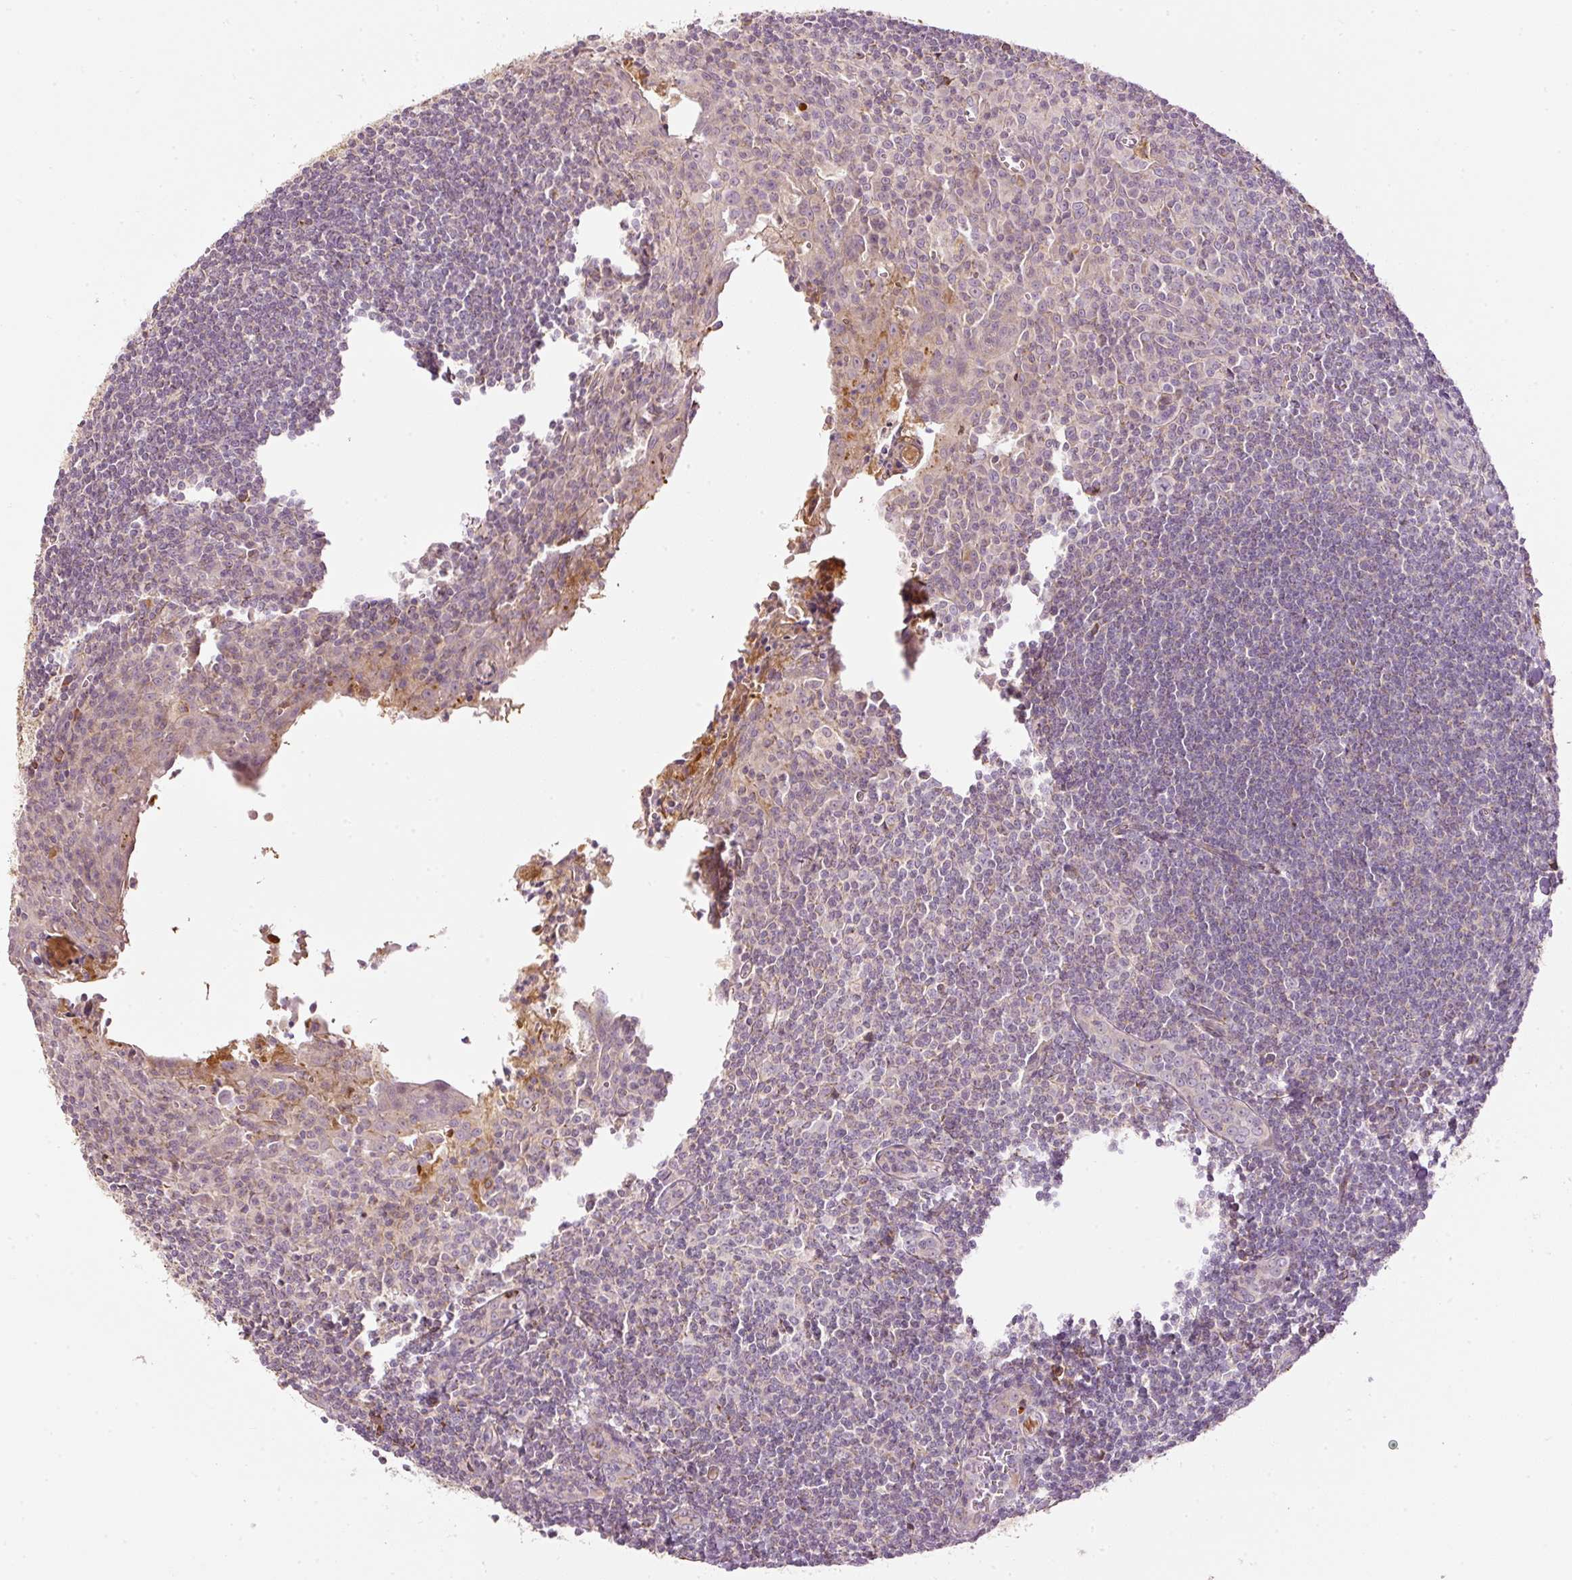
{"staining": {"intensity": "moderate", "quantity": "25%-75%", "location": "cytoplasmic/membranous"}, "tissue": "tonsil", "cell_type": "Germinal center cells", "image_type": "normal", "snomed": [{"axis": "morphology", "description": "Normal tissue, NOS"}, {"axis": "topography", "description": "Tonsil"}], "caption": "IHC of unremarkable tonsil demonstrates medium levels of moderate cytoplasmic/membranous expression in about 25%-75% of germinal center cells.", "gene": "SERPING1", "patient": {"sex": "male", "age": 27}}